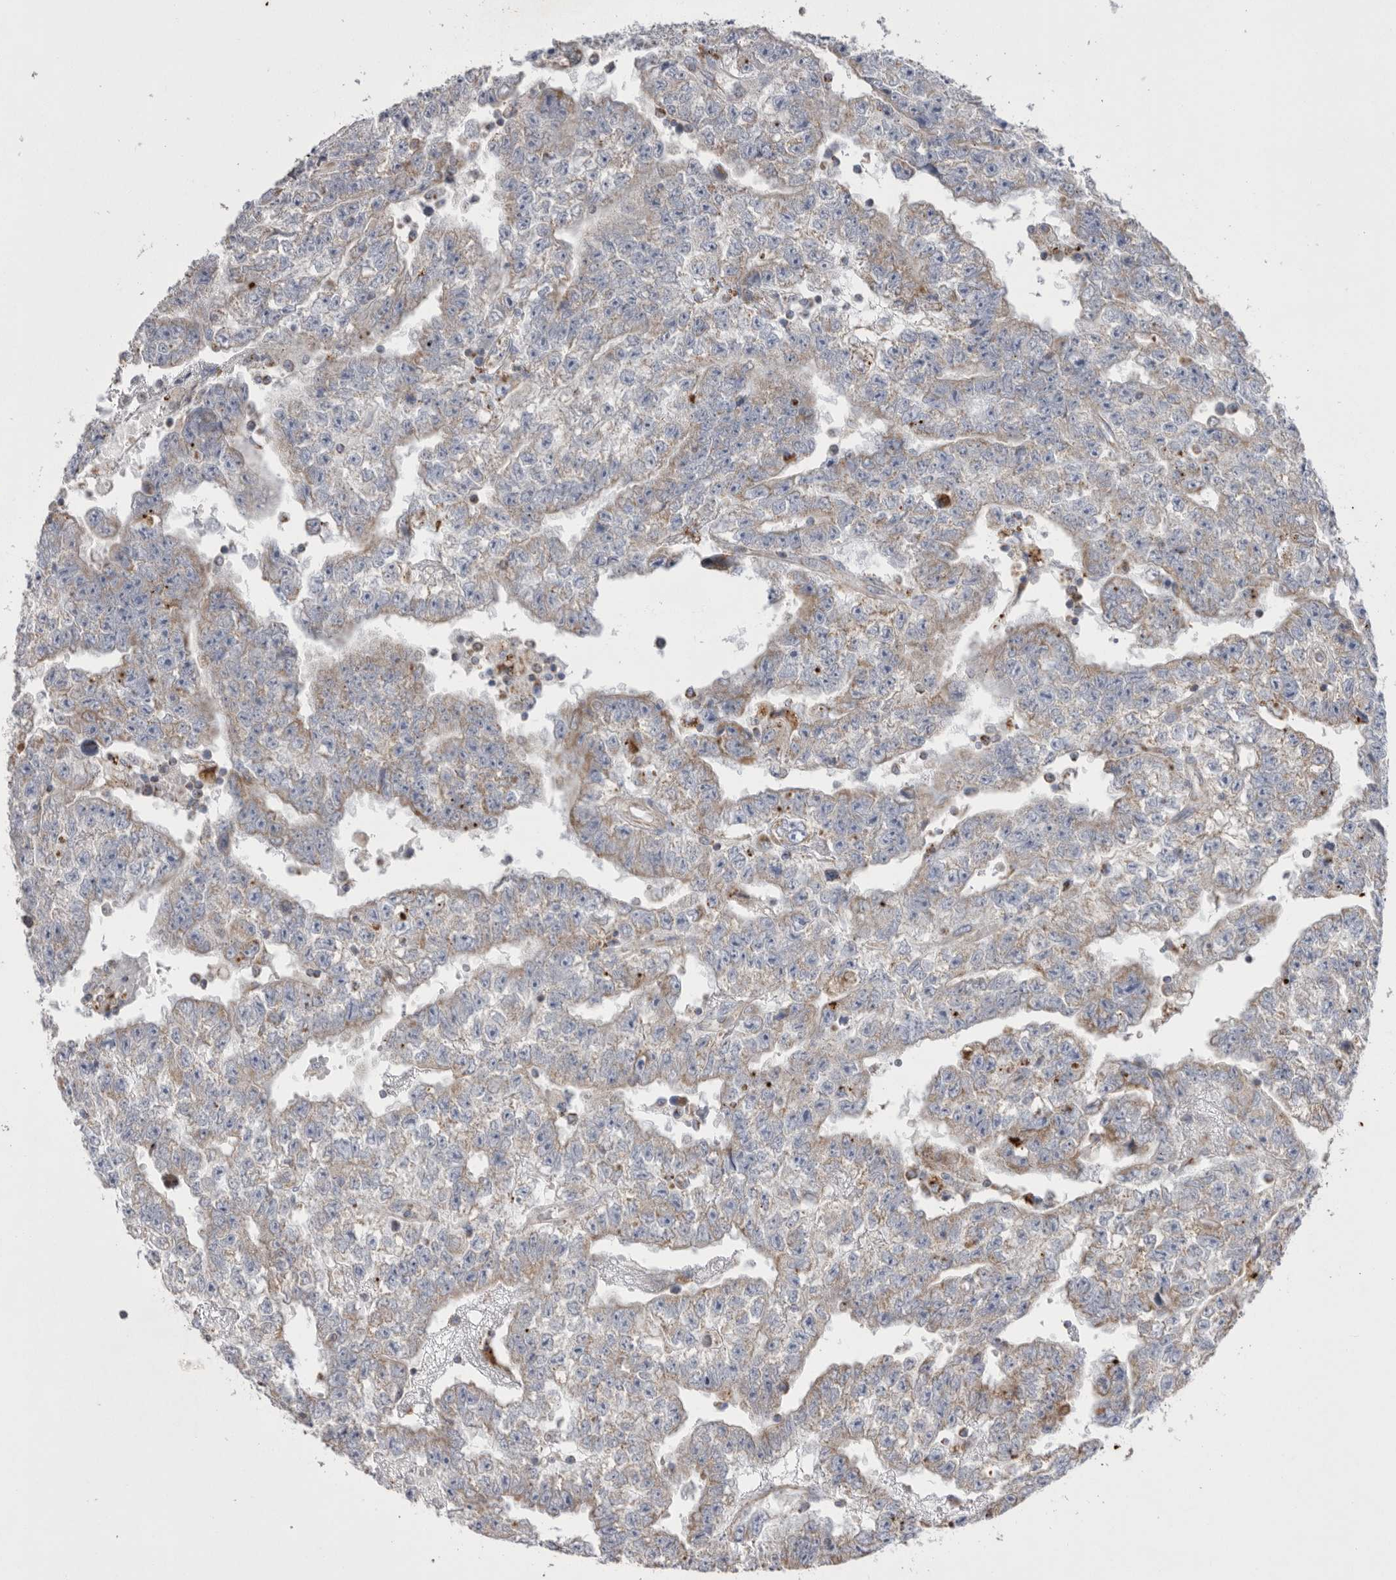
{"staining": {"intensity": "weak", "quantity": "25%-75%", "location": "cytoplasmic/membranous"}, "tissue": "testis cancer", "cell_type": "Tumor cells", "image_type": "cancer", "snomed": [{"axis": "morphology", "description": "Carcinoma, Embryonal, NOS"}, {"axis": "topography", "description": "Testis"}], "caption": "Tumor cells exhibit low levels of weak cytoplasmic/membranous positivity in approximately 25%-75% of cells in human testis cancer (embryonal carcinoma).", "gene": "VDAC3", "patient": {"sex": "male", "age": 25}}